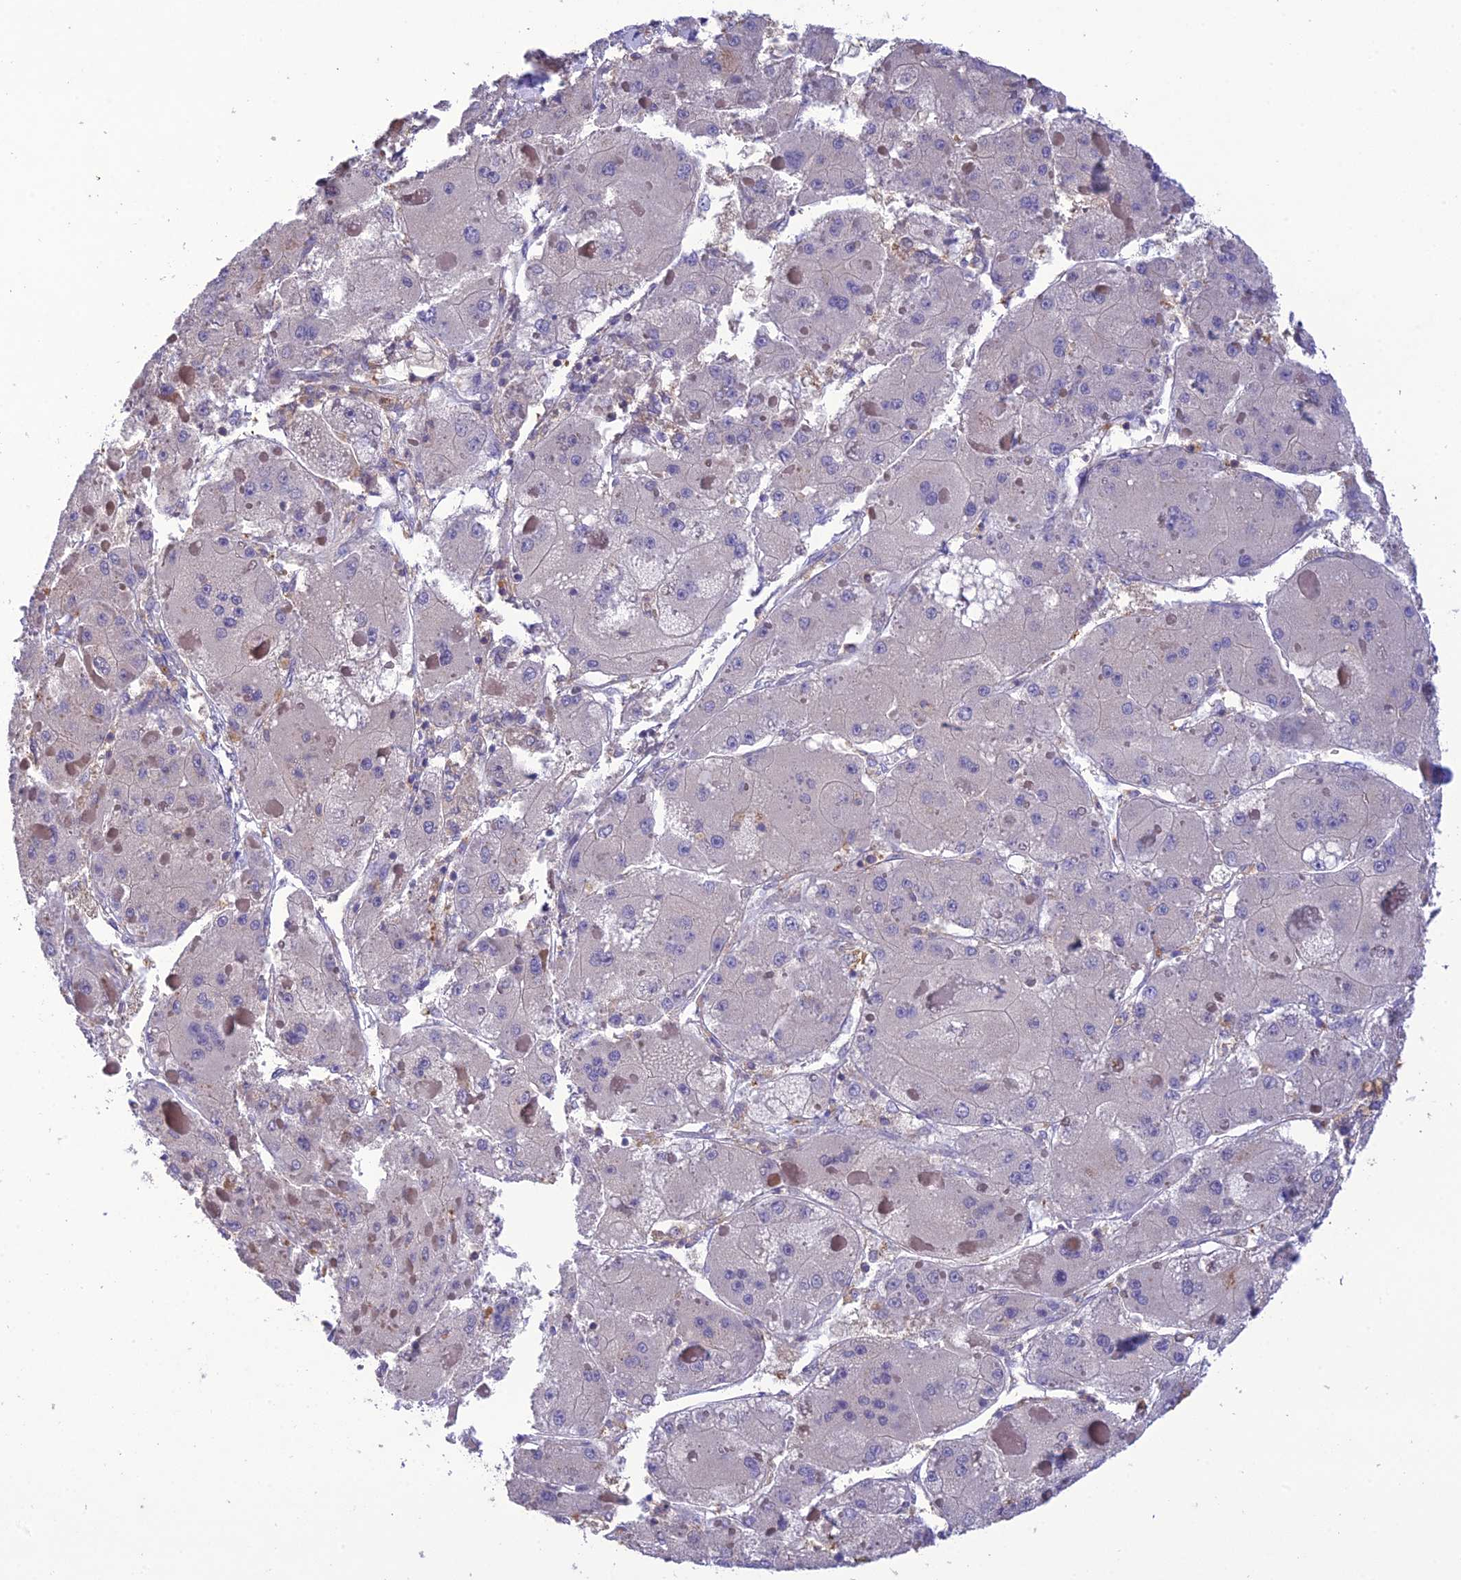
{"staining": {"intensity": "negative", "quantity": "none", "location": "none"}, "tissue": "liver cancer", "cell_type": "Tumor cells", "image_type": "cancer", "snomed": [{"axis": "morphology", "description": "Carcinoma, Hepatocellular, NOS"}, {"axis": "topography", "description": "Liver"}], "caption": "An immunohistochemistry (IHC) photomicrograph of hepatocellular carcinoma (liver) is shown. There is no staining in tumor cells of hepatocellular carcinoma (liver).", "gene": "SNX24", "patient": {"sex": "female", "age": 73}}